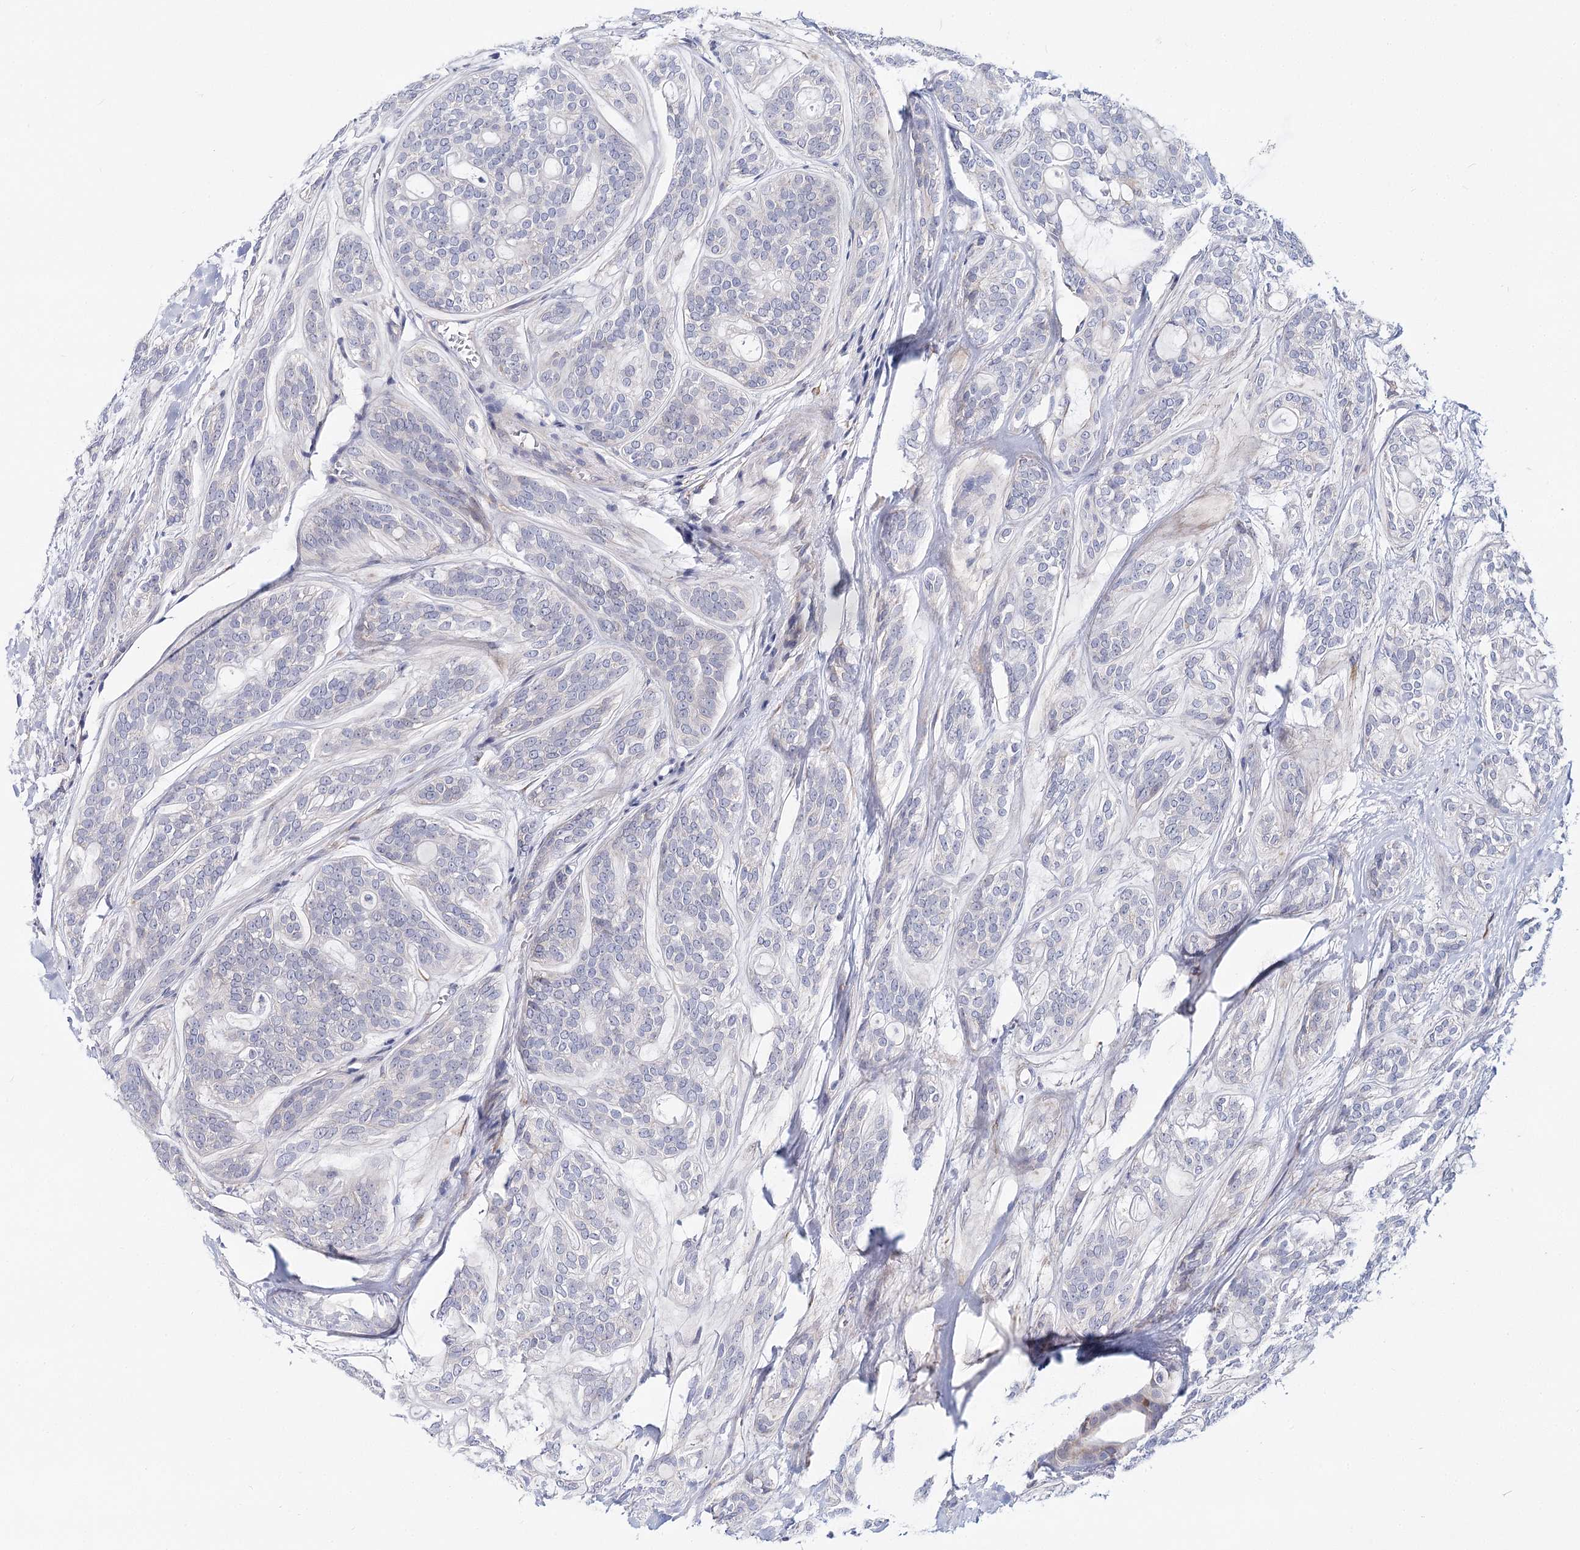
{"staining": {"intensity": "negative", "quantity": "none", "location": "none"}, "tissue": "head and neck cancer", "cell_type": "Tumor cells", "image_type": "cancer", "snomed": [{"axis": "morphology", "description": "Adenocarcinoma, NOS"}, {"axis": "topography", "description": "Head-Neck"}], "caption": "Image shows no significant protein positivity in tumor cells of head and neck cancer (adenocarcinoma).", "gene": "TEX12", "patient": {"sex": "male", "age": 66}}